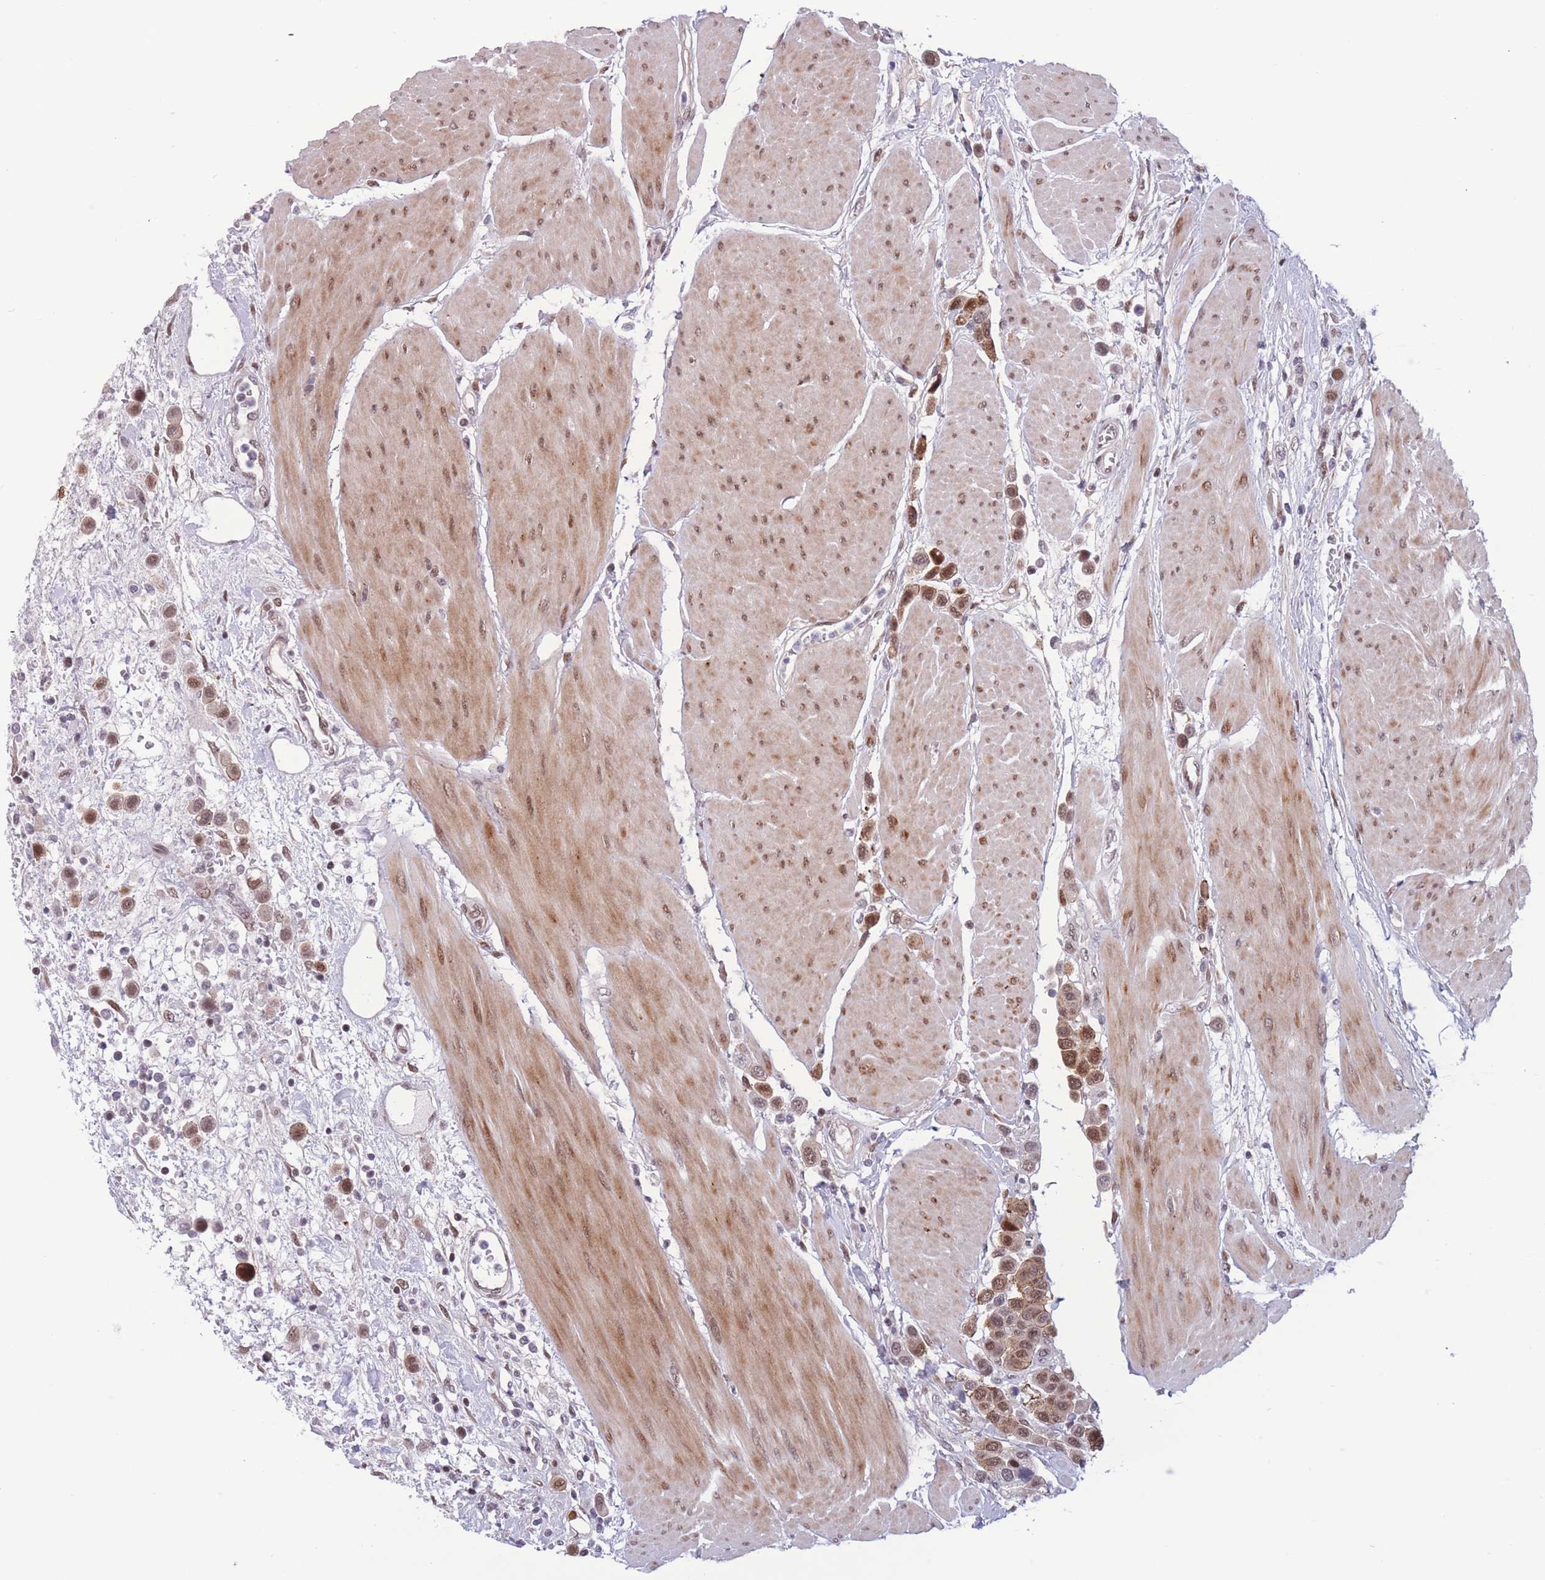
{"staining": {"intensity": "moderate", "quantity": ">75%", "location": "nuclear"}, "tissue": "urothelial cancer", "cell_type": "Tumor cells", "image_type": "cancer", "snomed": [{"axis": "morphology", "description": "Urothelial carcinoma, High grade"}, {"axis": "topography", "description": "Urinary bladder"}], "caption": "A histopathology image of high-grade urothelial carcinoma stained for a protein displays moderate nuclear brown staining in tumor cells.", "gene": "BCL9L", "patient": {"sex": "male", "age": 50}}